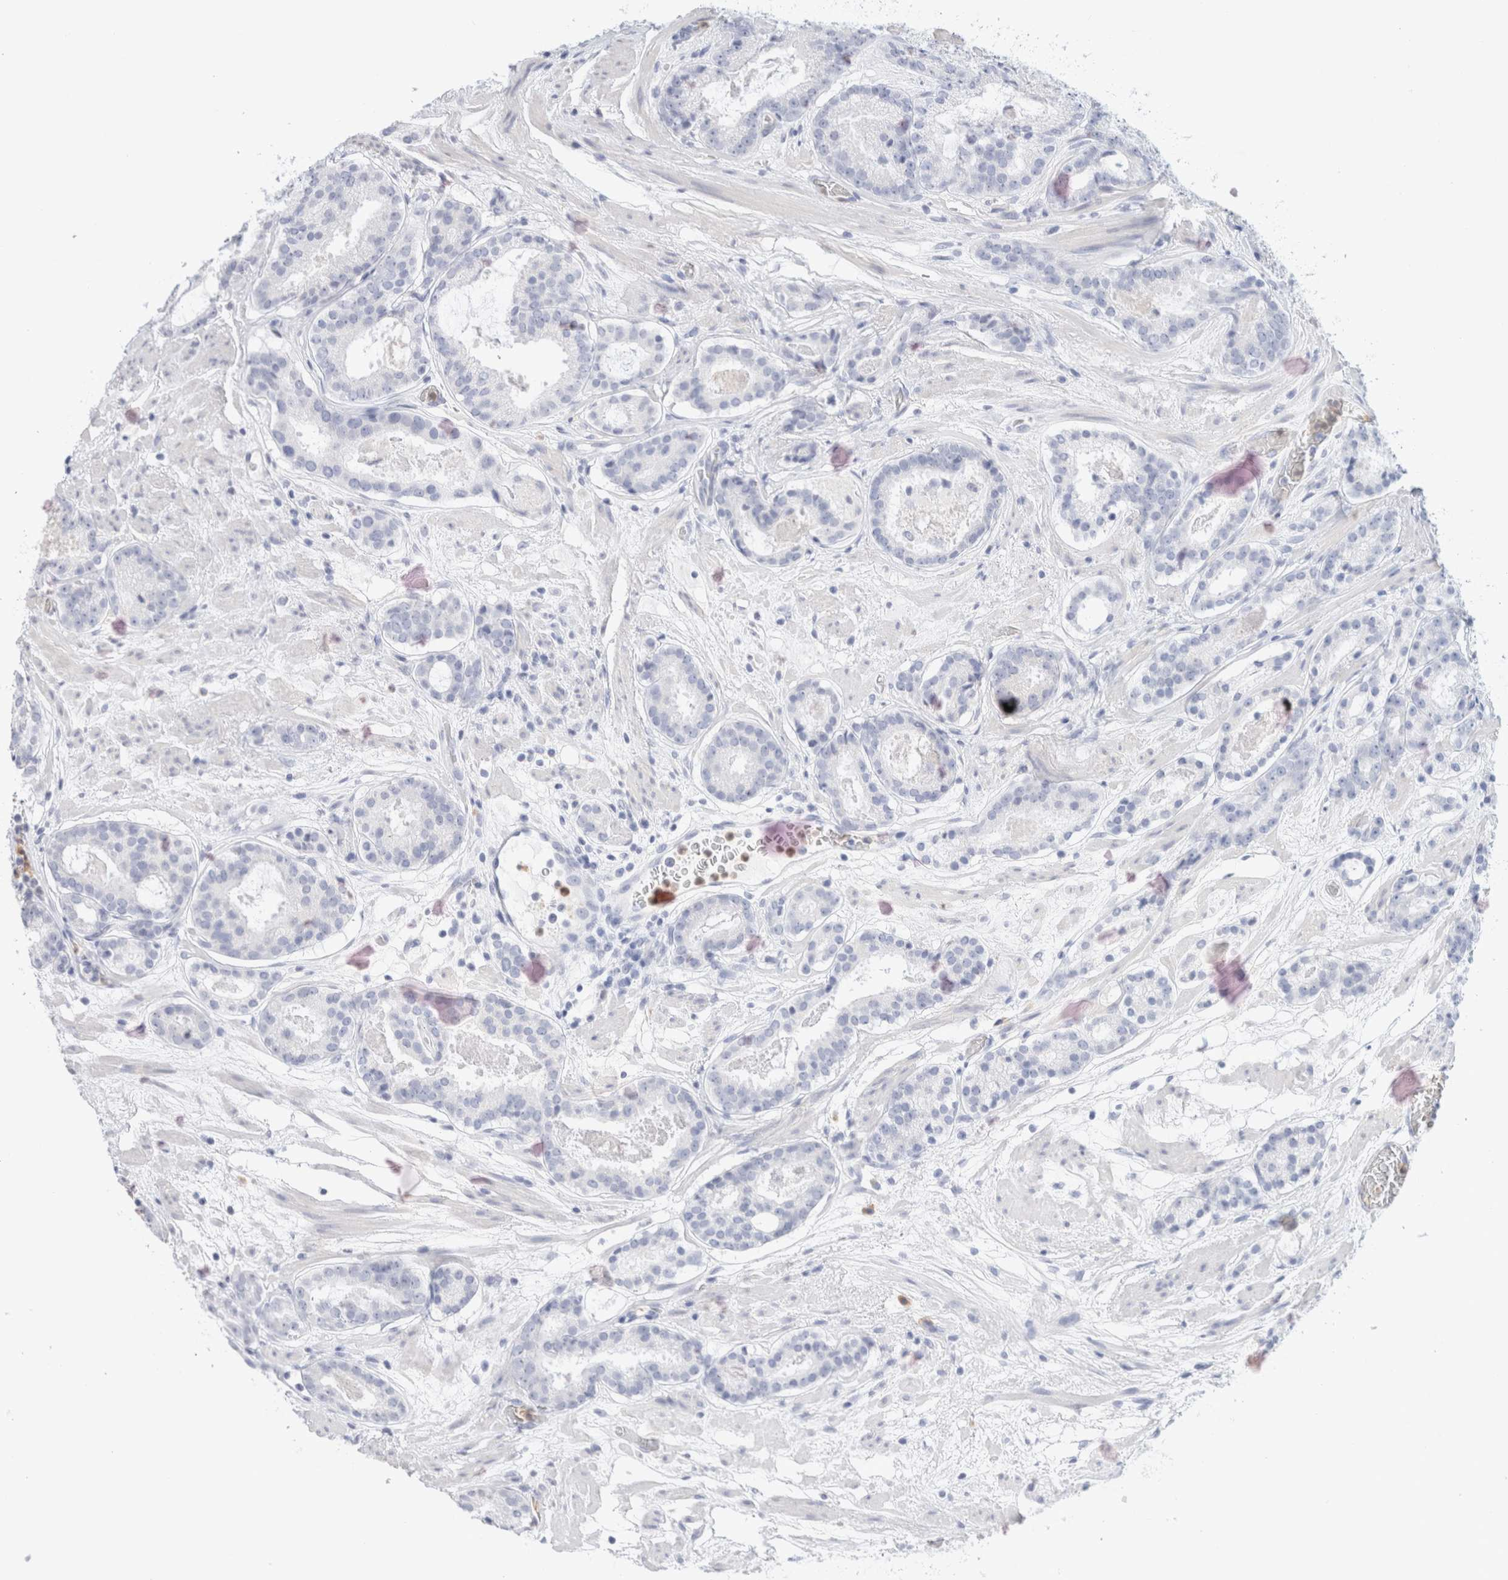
{"staining": {"intensity": "negative", "quantity": "none", "location": "none"}, "tissue": "prostate cancer", "cell_type": "Tumor cells", "image_type": "cancer", "snomed": [{"axis": "morphology", "description": "Adenocarcinoma, Low grade"}, {"axis": "topography", "description": "Prostate"}], "caption": "DAB (3,3'-diaminobenzidine) immunohistochemical staining of prostate cancer (adenocarcinoma (low-grade)) demonstrates no significant expression in tumor cells.", "gene": "ARG1", "patient": {"sex": "male", "age": 69}}